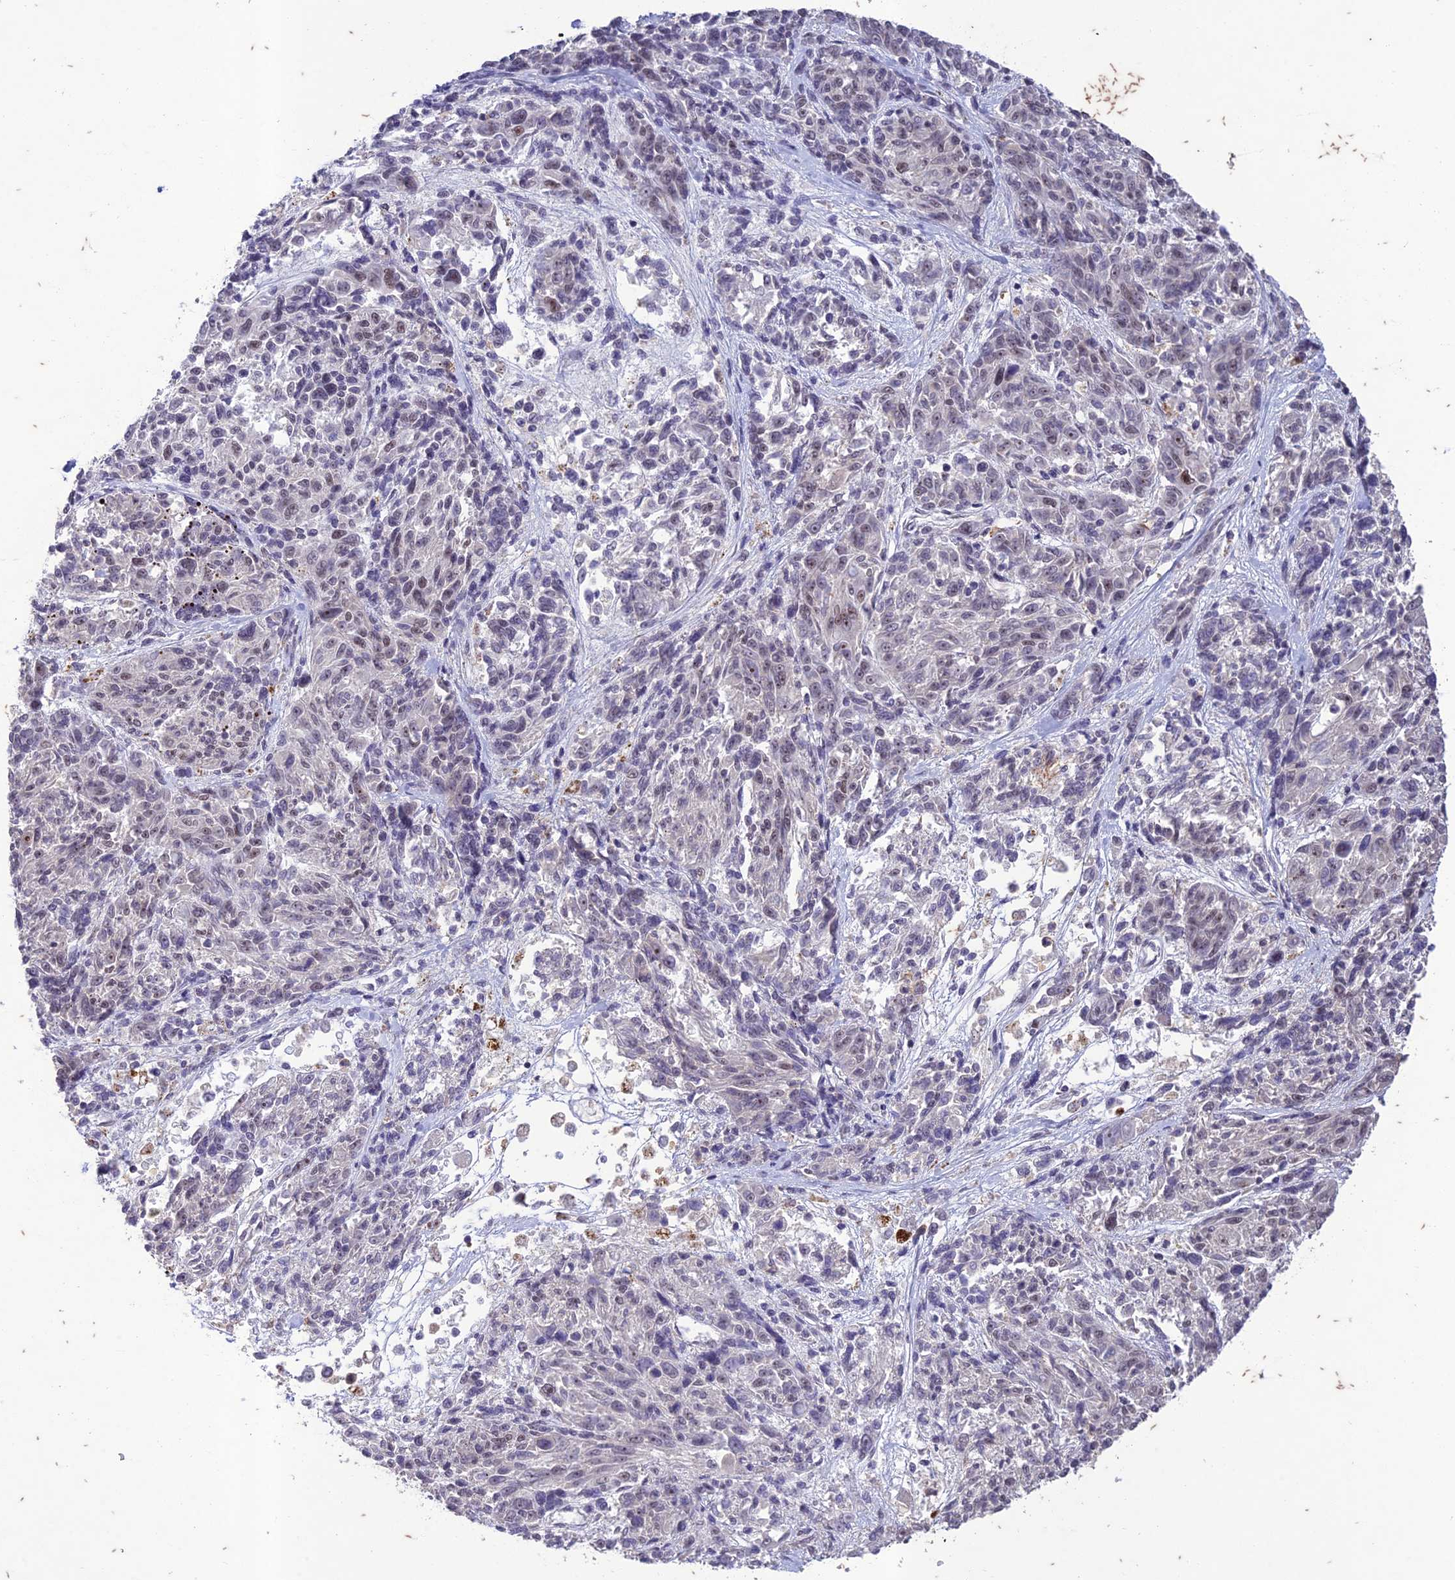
{"staining": {"intensity": "negative", "quantity": "none", "location": "none"}, "tissue": "melanoma", "cell_type": "Tumor cells", "image_type": "cancer", "snomed": [{"axis": "morphology", "description": "Malignant melanoma, NOS"}, {"axis": "topography", "description": "Skin"}], "caption": "Malignant melanoma stained for a protein using immunohistochemistry (IHC) displays no staining tumor cells.", "gene": "POP4", "patient": {"sex": "male", "age": 53}}